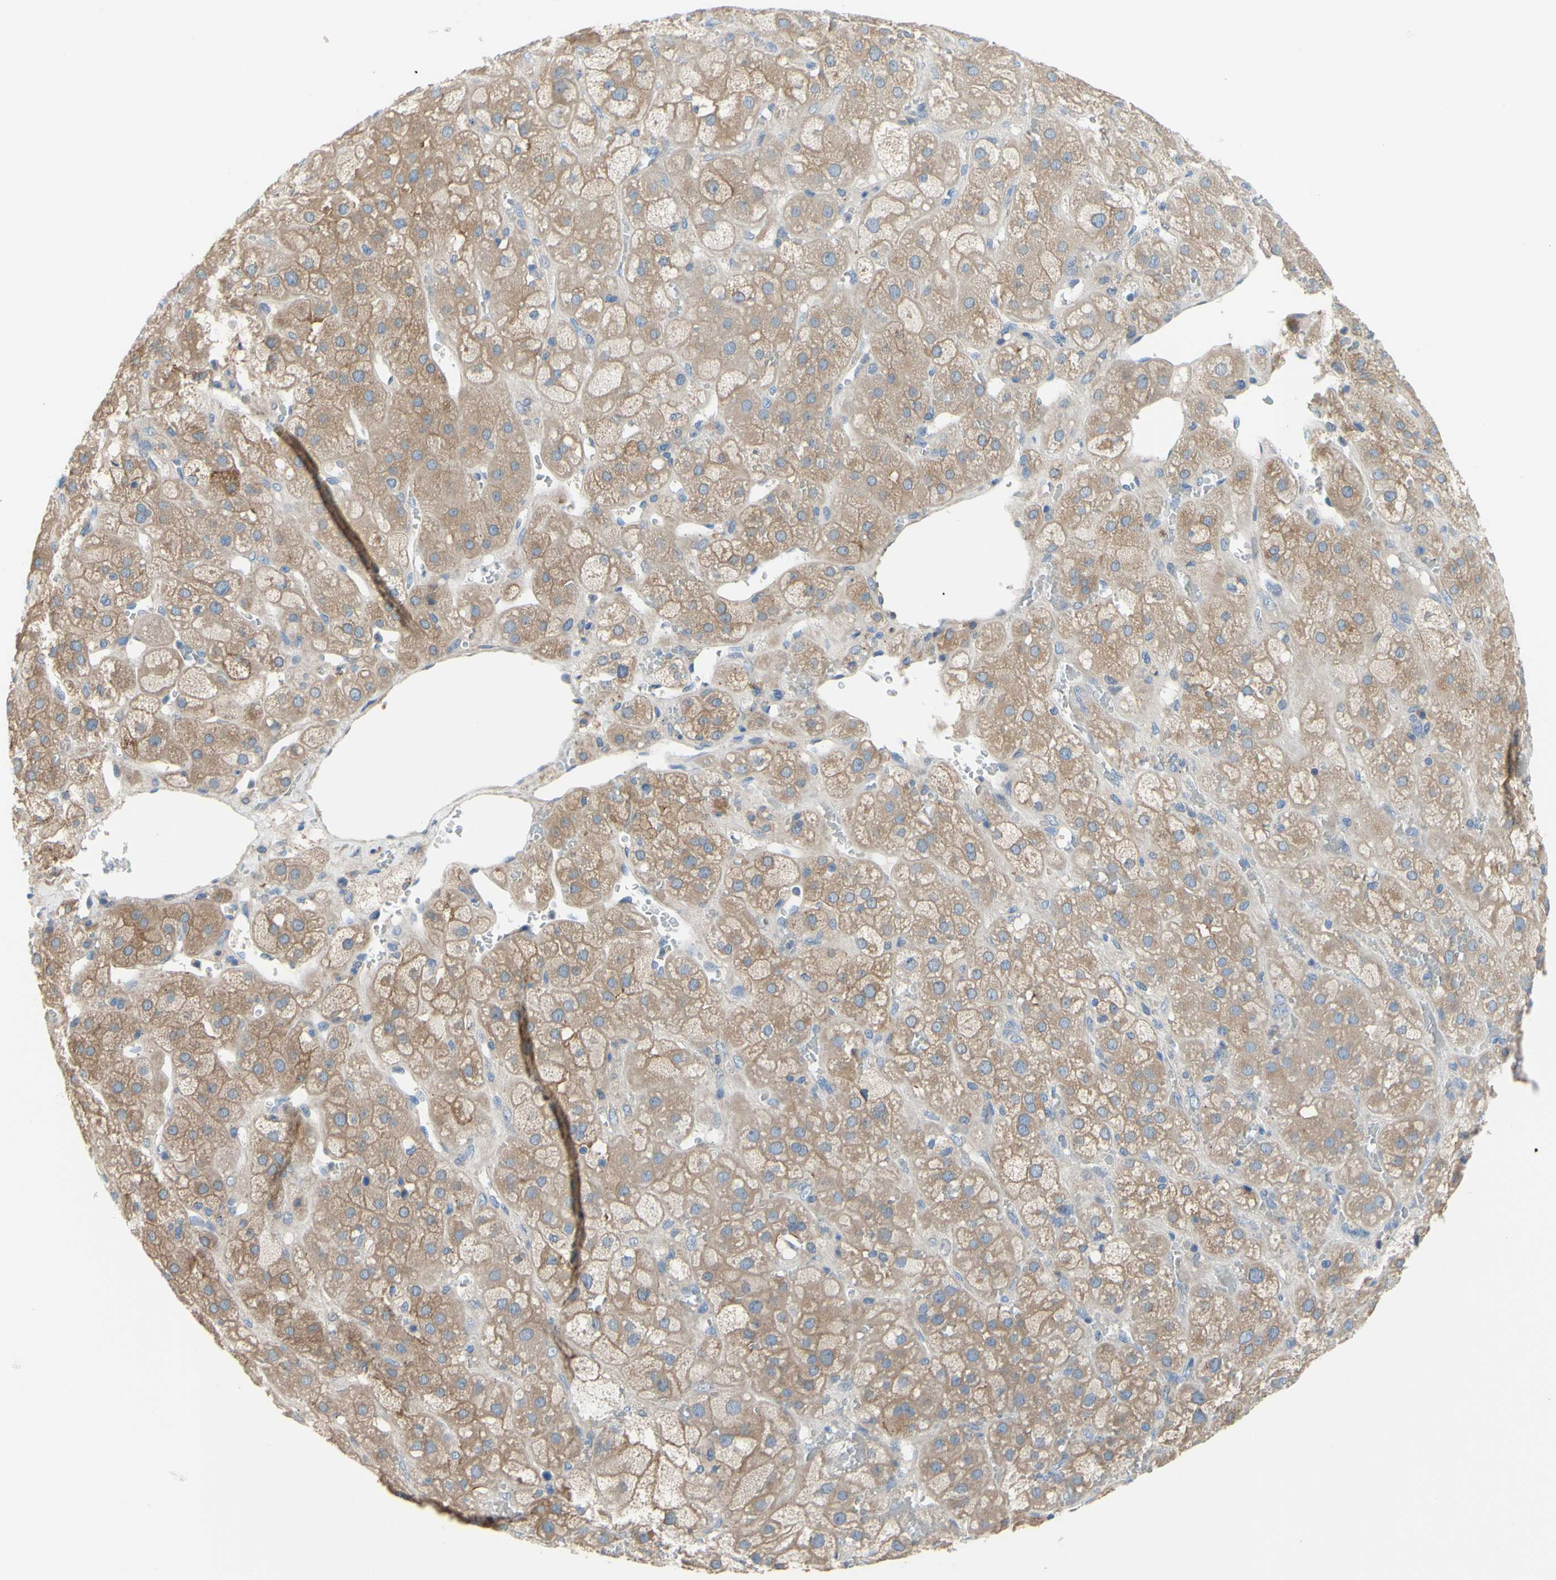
{"staining": {"intensity": "weak", "quantity": ">75%", "location": "cytoplasmic/membranous"}, "tissue": "adrenal gland", "cell_type": "Glandular cells", "image_type": "normal", "snomed": [{"axis": "morphology", "description": "Normal tissue, NOS"}, {"axis": "topography", "description": "Adrenal gland"}], "caption": "Brown immunohistochemical staining in unremarkable adrenal gland demonstrates weak cytoplasmic/membranous expression in approximately >75% of glandular cells. (Brightfield microscopy of DAB IHC at high magnification).", "gene": "TMEM59L", "patient": {"sex": "female", "age": 47}}